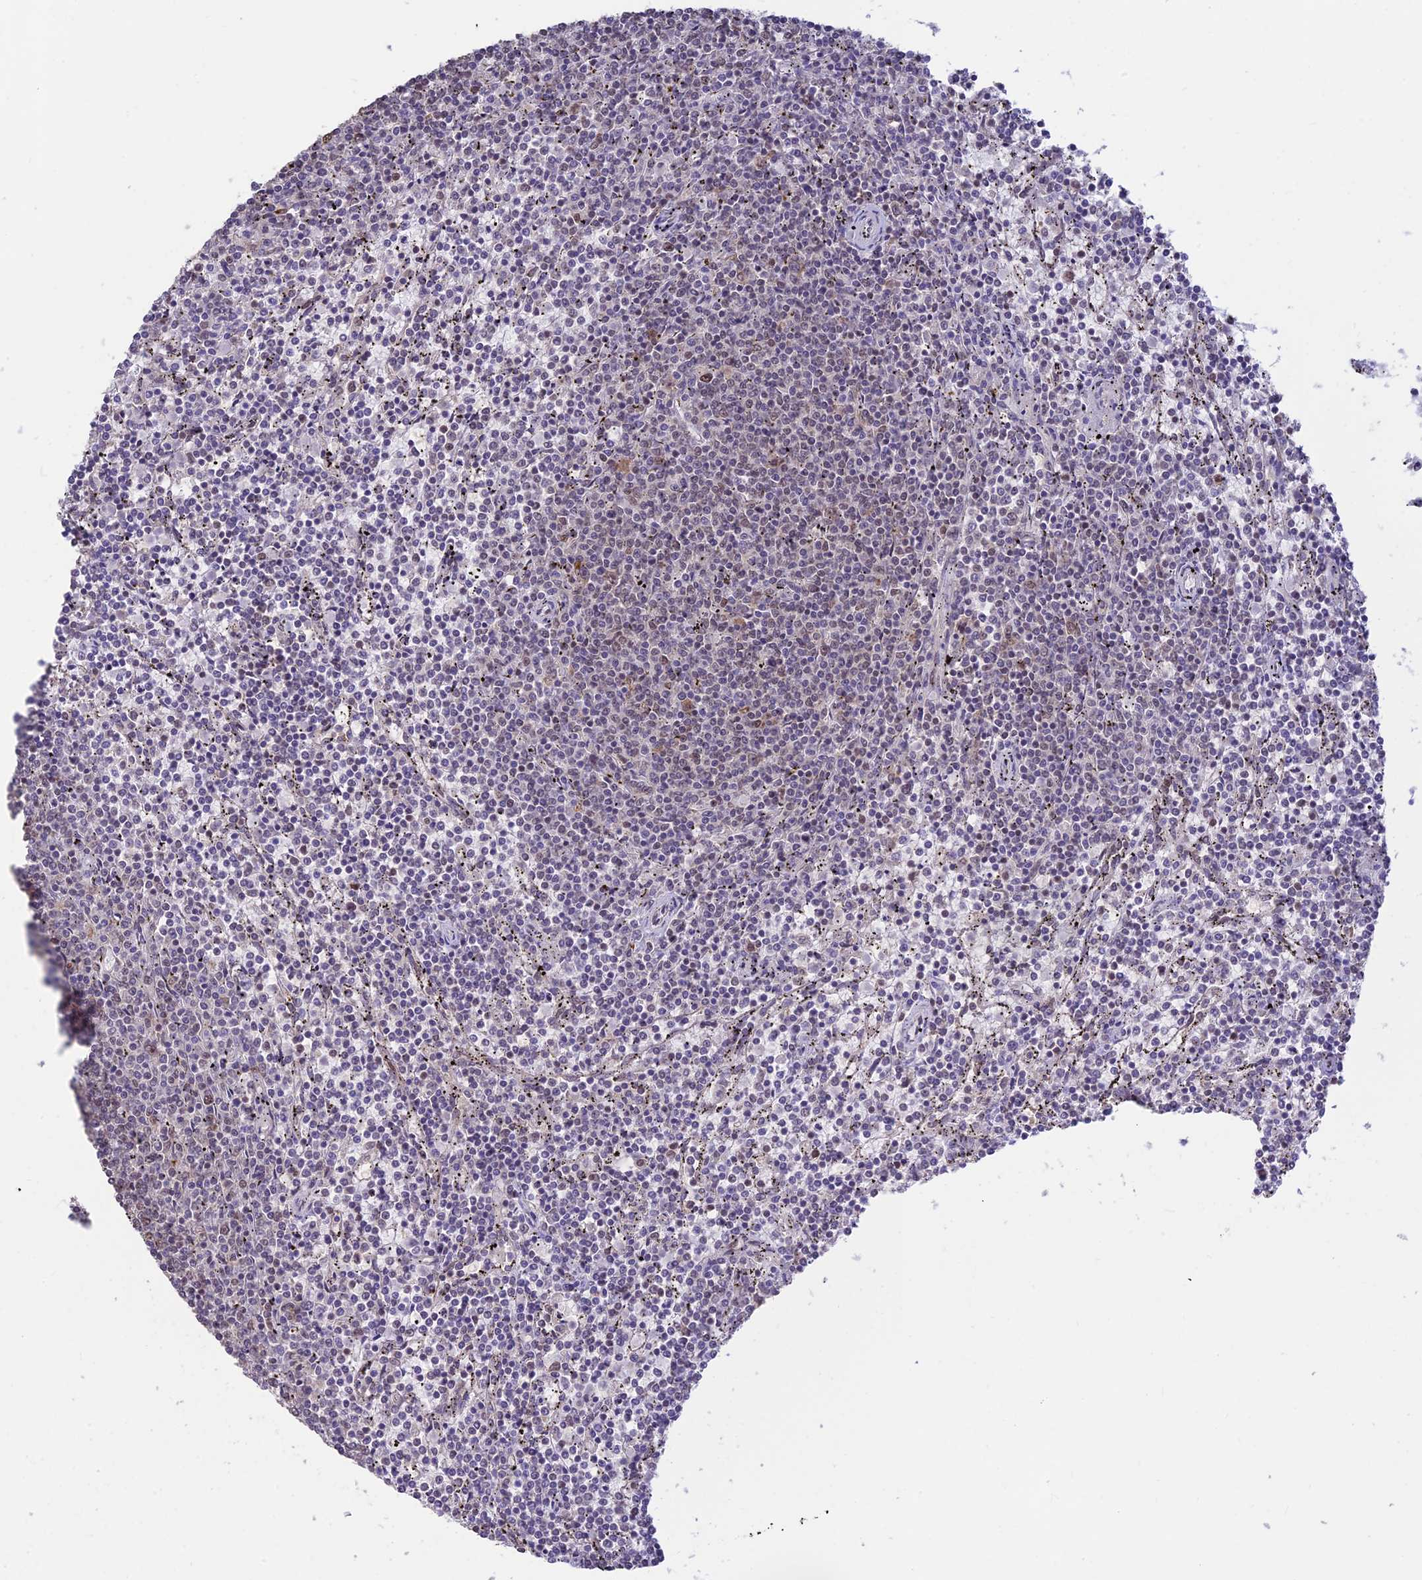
{"staining": {"intensity": "negative", "quantity": "none", "location": "none"}, "tissue": "lymphoma", "cell_type": "Tumor cells", "image_type": "cancer", "snomed": [{"axis": "morphology", "description": "Malignant lymphoma, non-Hodgkin's type, Low grade"}, {"axis": "topography", "description": "Spleen"}], "caption": "Tumor cells show no significant protein positivity in lymphoma.", "gene": "POLR1G", "patient": {"sex": "female", "age": 50}}